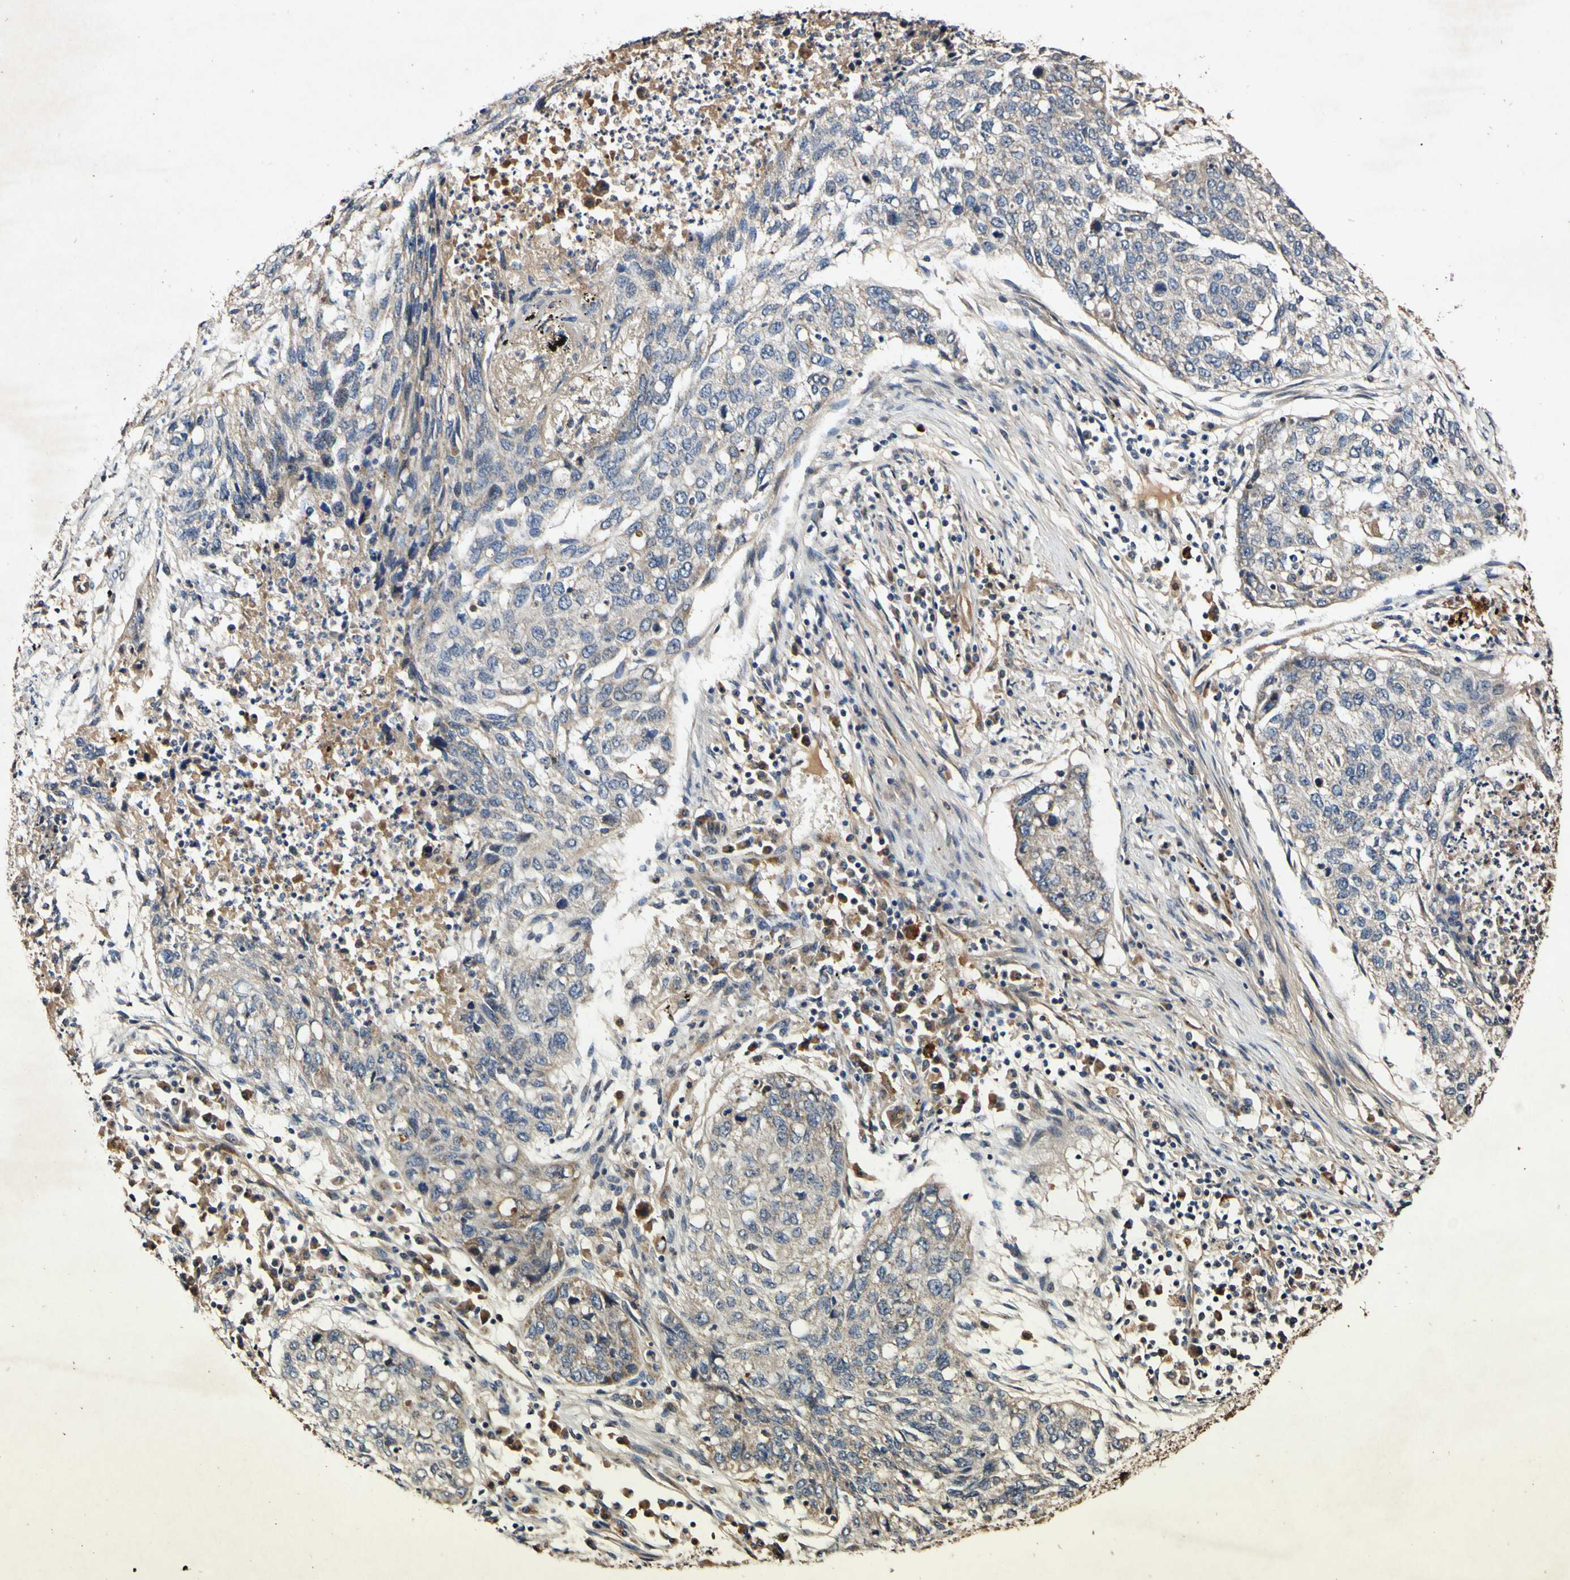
{"staining": {"intensity": "weak", "quantity": "25%-75%", "location": "cytoplasmic/membranous"}, "tissue": "lung cancer", "cell_type": "Tumor cells", "image_type": "cancer", "snomed": [{"axis": "morphology", "description": "Squamous cell carcinoma, NOS"}, {"axis": "topography", "description": "Lung"}], "caption": "This is an image of immunohistochemistry staining of lung squamous cell carcinoma, which shows weak staining in the cytoplasmic/membranous of tumor cells.", "gene": "PLAT", "patient": {"sex": "female", "age": 63}}